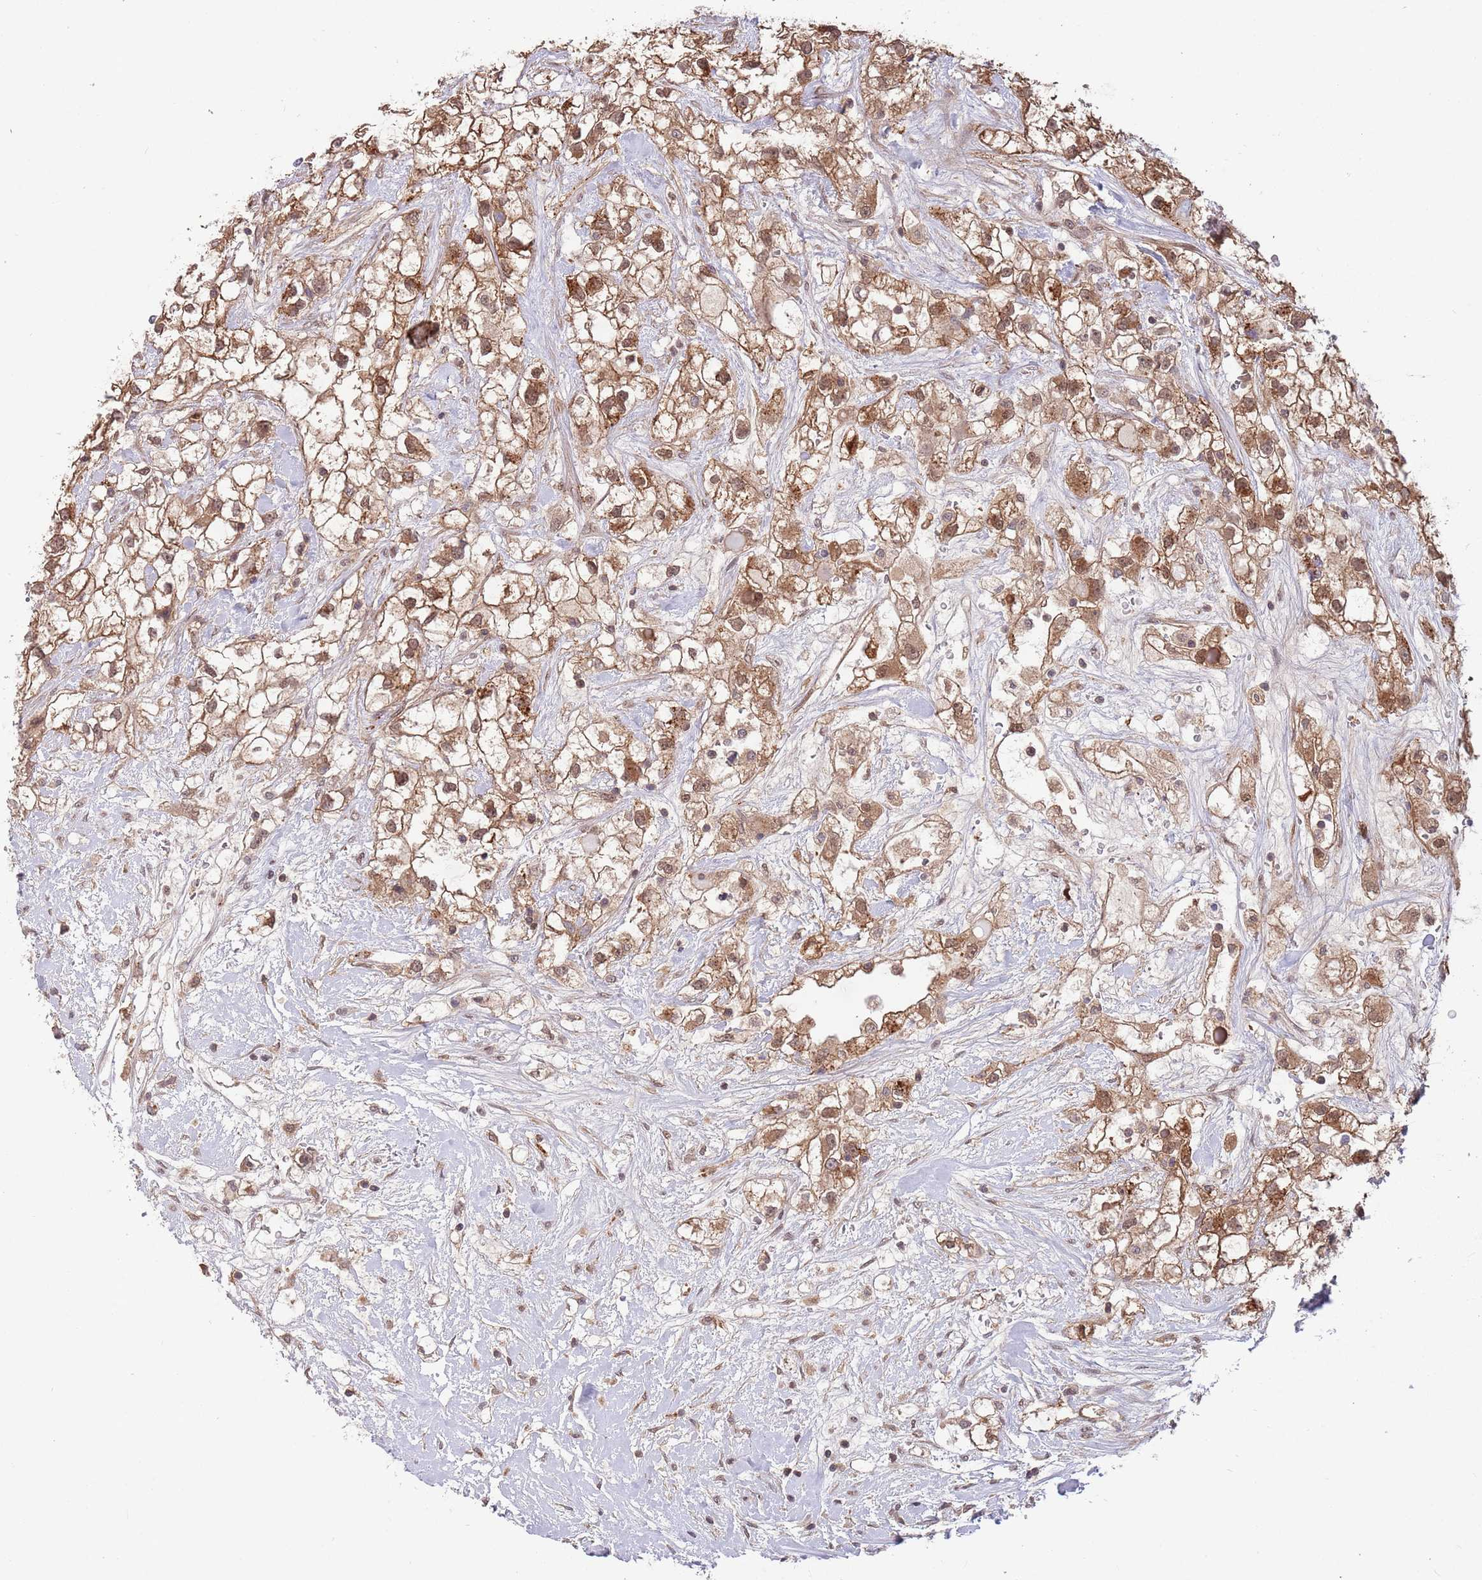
{"staining": {"intensity": "moderate", "quantity": ">75%", "location": "cytoplasmic/membranous,nuclear"}, "tissue": "renal cancer", "cell_type": "Tumor cells", "image_type": "cancer", "snomed": [{"axis": "morphology", "description": "Adenocarcinoma, NOS"}, {"axis": "topography", "description": "Kidney"}], "caption": "Adenocarcinoma (renal) stained with DAB immunohistochemistry (IHC) shows medium levels of moderate cytoplasmic/membranous and nuclear expression in about >75% of tumor cells.", "gene": "SALL1", "patient": {"sex": "male", "age": 59}}